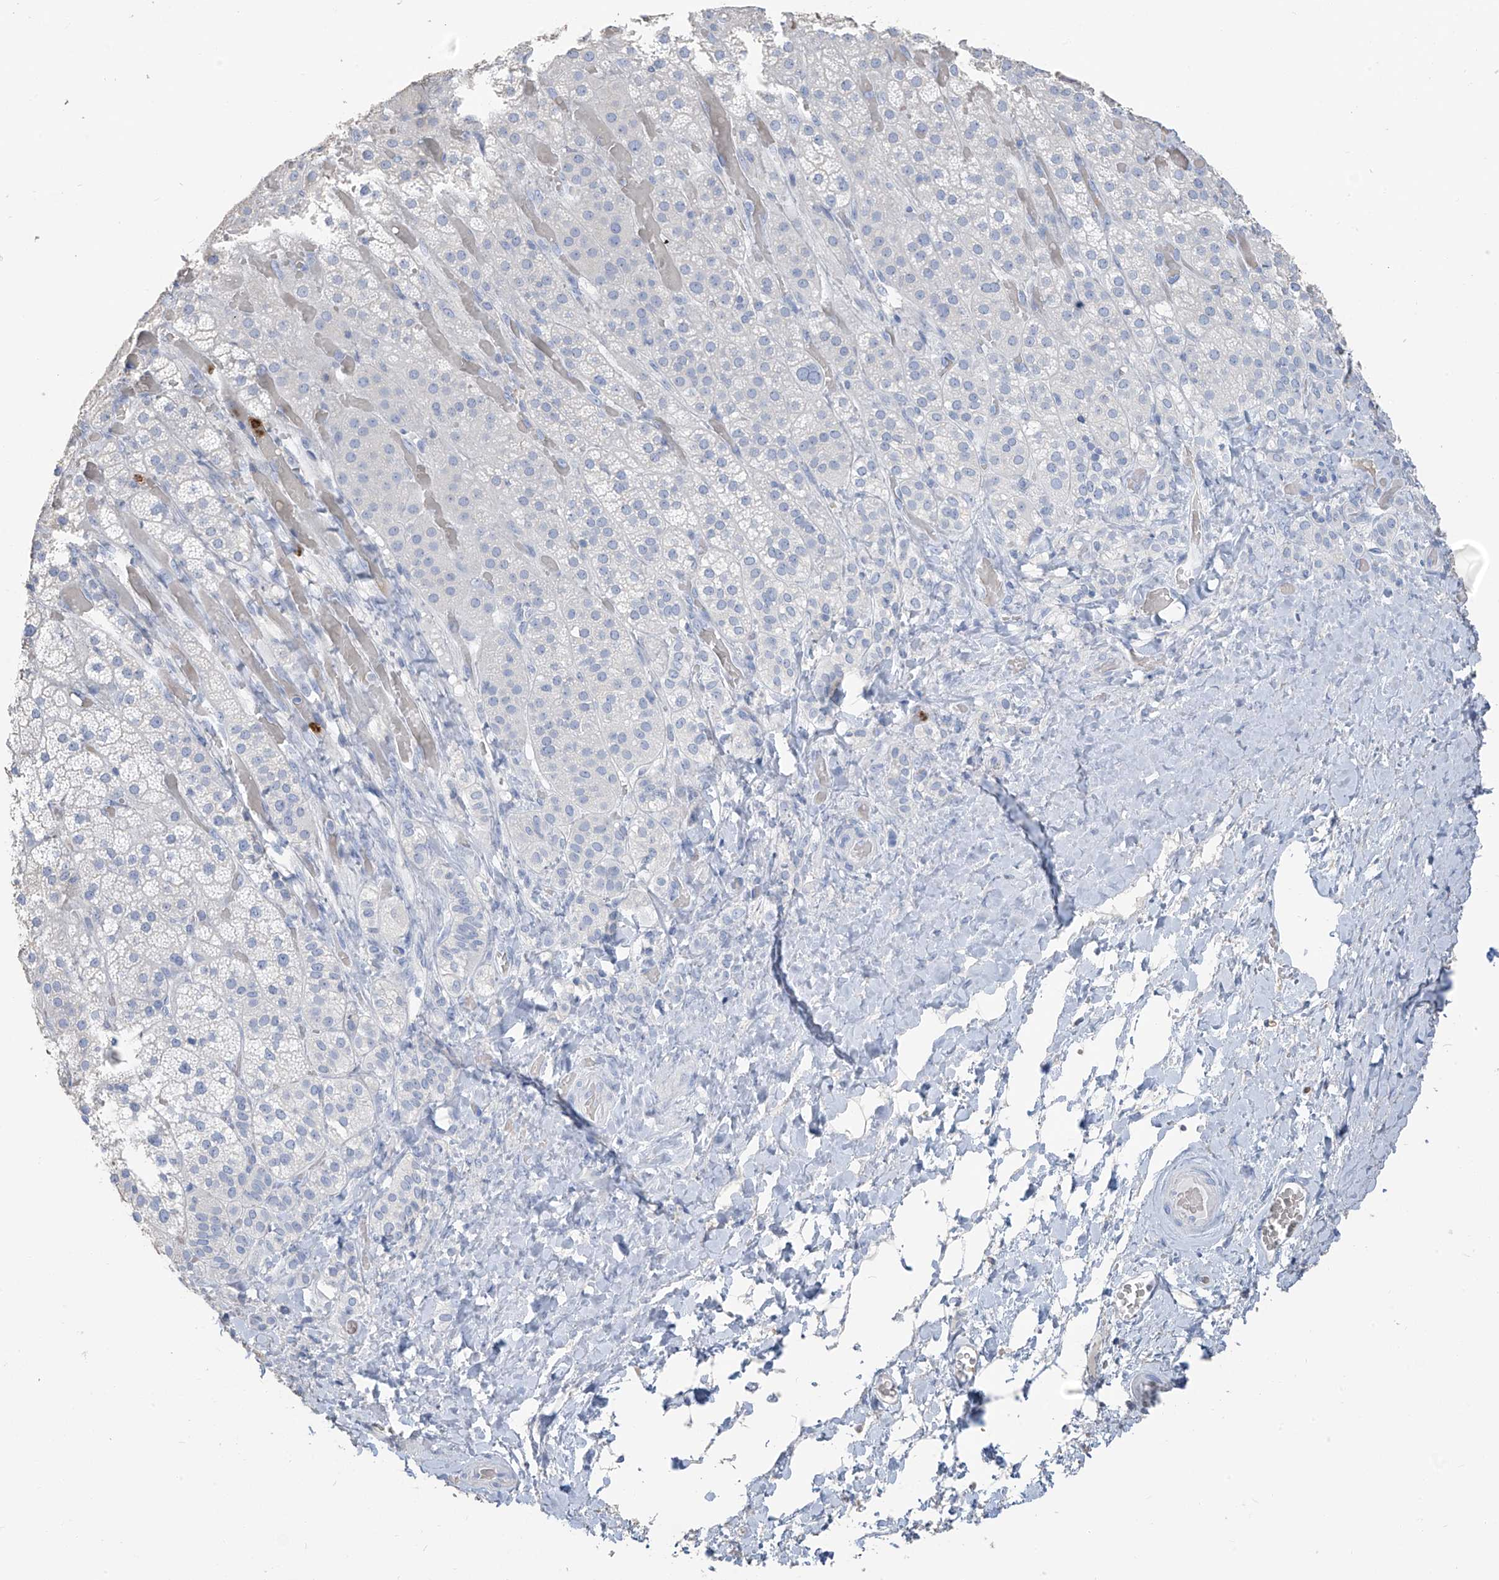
{"staining": {"intensity": "negative", "quantity": "none", "location": "none"}, "tissue": "adrenal gland", "cell_type": "Glandular cells", "image_type": "normal", "snomed": [{"axis": "morphology", "description": "Normal tissue, NOS"}, {"axis": "topography", "description": "Adrenal gland"}], "caption": "A micrograph of human adrenal gland is negative for staining in glandular cells. (DAB immunohistochemistry (IHC), high magnification).", "gene": "PAFAH1B3", "patient": {"sex": "male", "age": 57}}